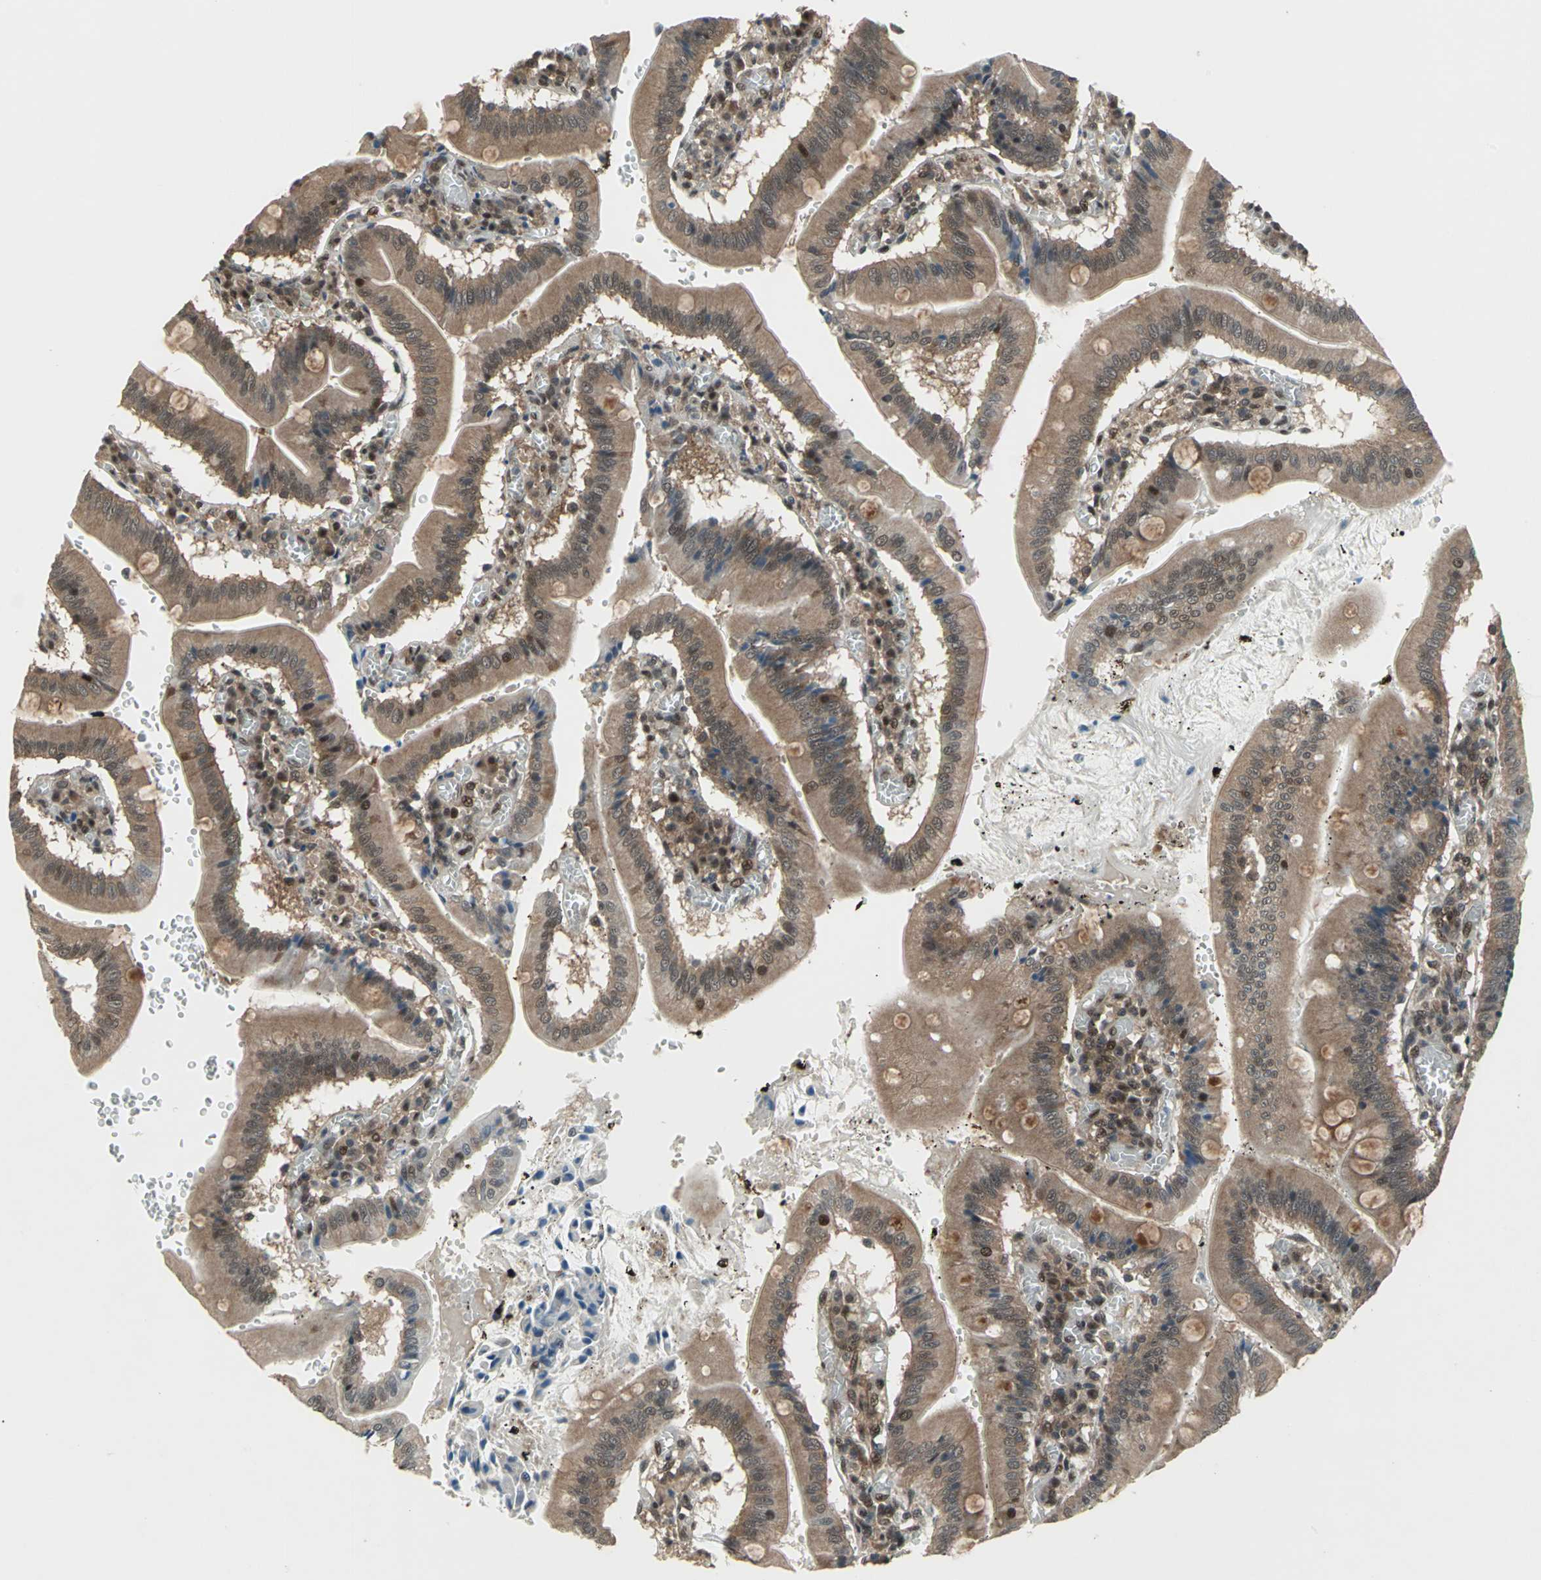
{"staining": {"intensity": "strong", "quantity": ">75%", "location": "cytoplasmic/membranous,nuclear"}, "tissue": "small intestine", "cell_type": "Glandular cells", "image_type": "normal", "snomed": [{"axis": "morphology", "description": "Normal tissue, NOS"}, {"axis": "topography", "description": "Small intestine"}], "caption": "Brown immunohistochemical staining in normal small intestine demonstrates strong cytoplasmic/membranous,nuclear positivity in approximately >75% of glandular cells.", "gene": "COPS5", "patient": {"sex": "male", "age": 71}}